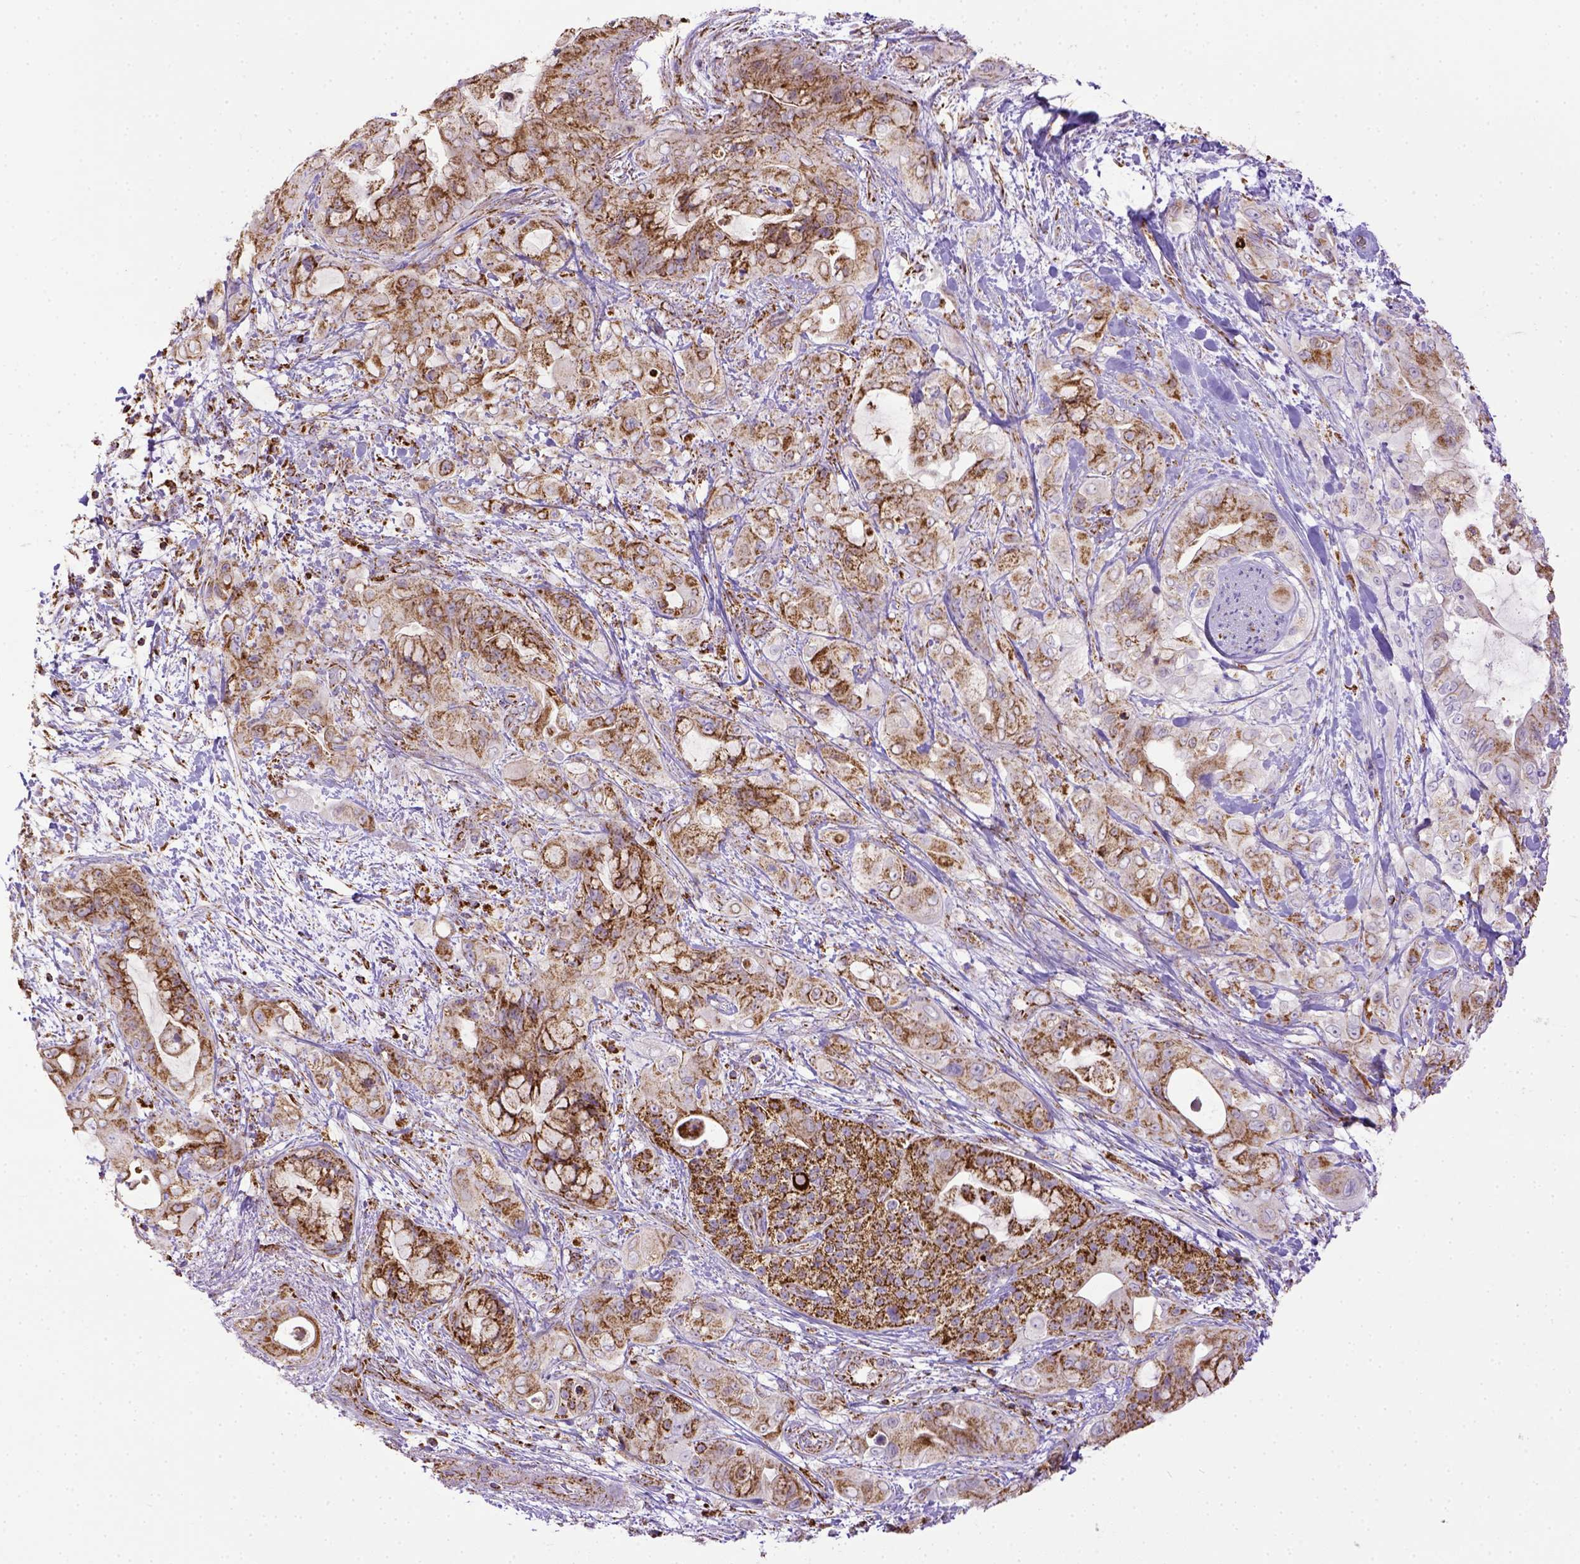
{"staining": {"intensity": "moderate", "quantity": ">75%", "location": "cytoplasmic/membranous"}, "tissue": "pancreatic cancer", "cell_type": "Tumor cells", "image_type": "cancer", "snomed": [{"axis": "morphology", "description": "Adenocarcinoma, NOS"}, {"axis": "topography", "description": "Pancreas"}], "caption": "Brown immunohistochemical staining in human pancreatic cancer exhibits moderate cytoplasmic/membranous staining in approximately >75% of tumor cells.", "gene": "MT-CO1", "patient": {"sex": "male", "age": 71}}